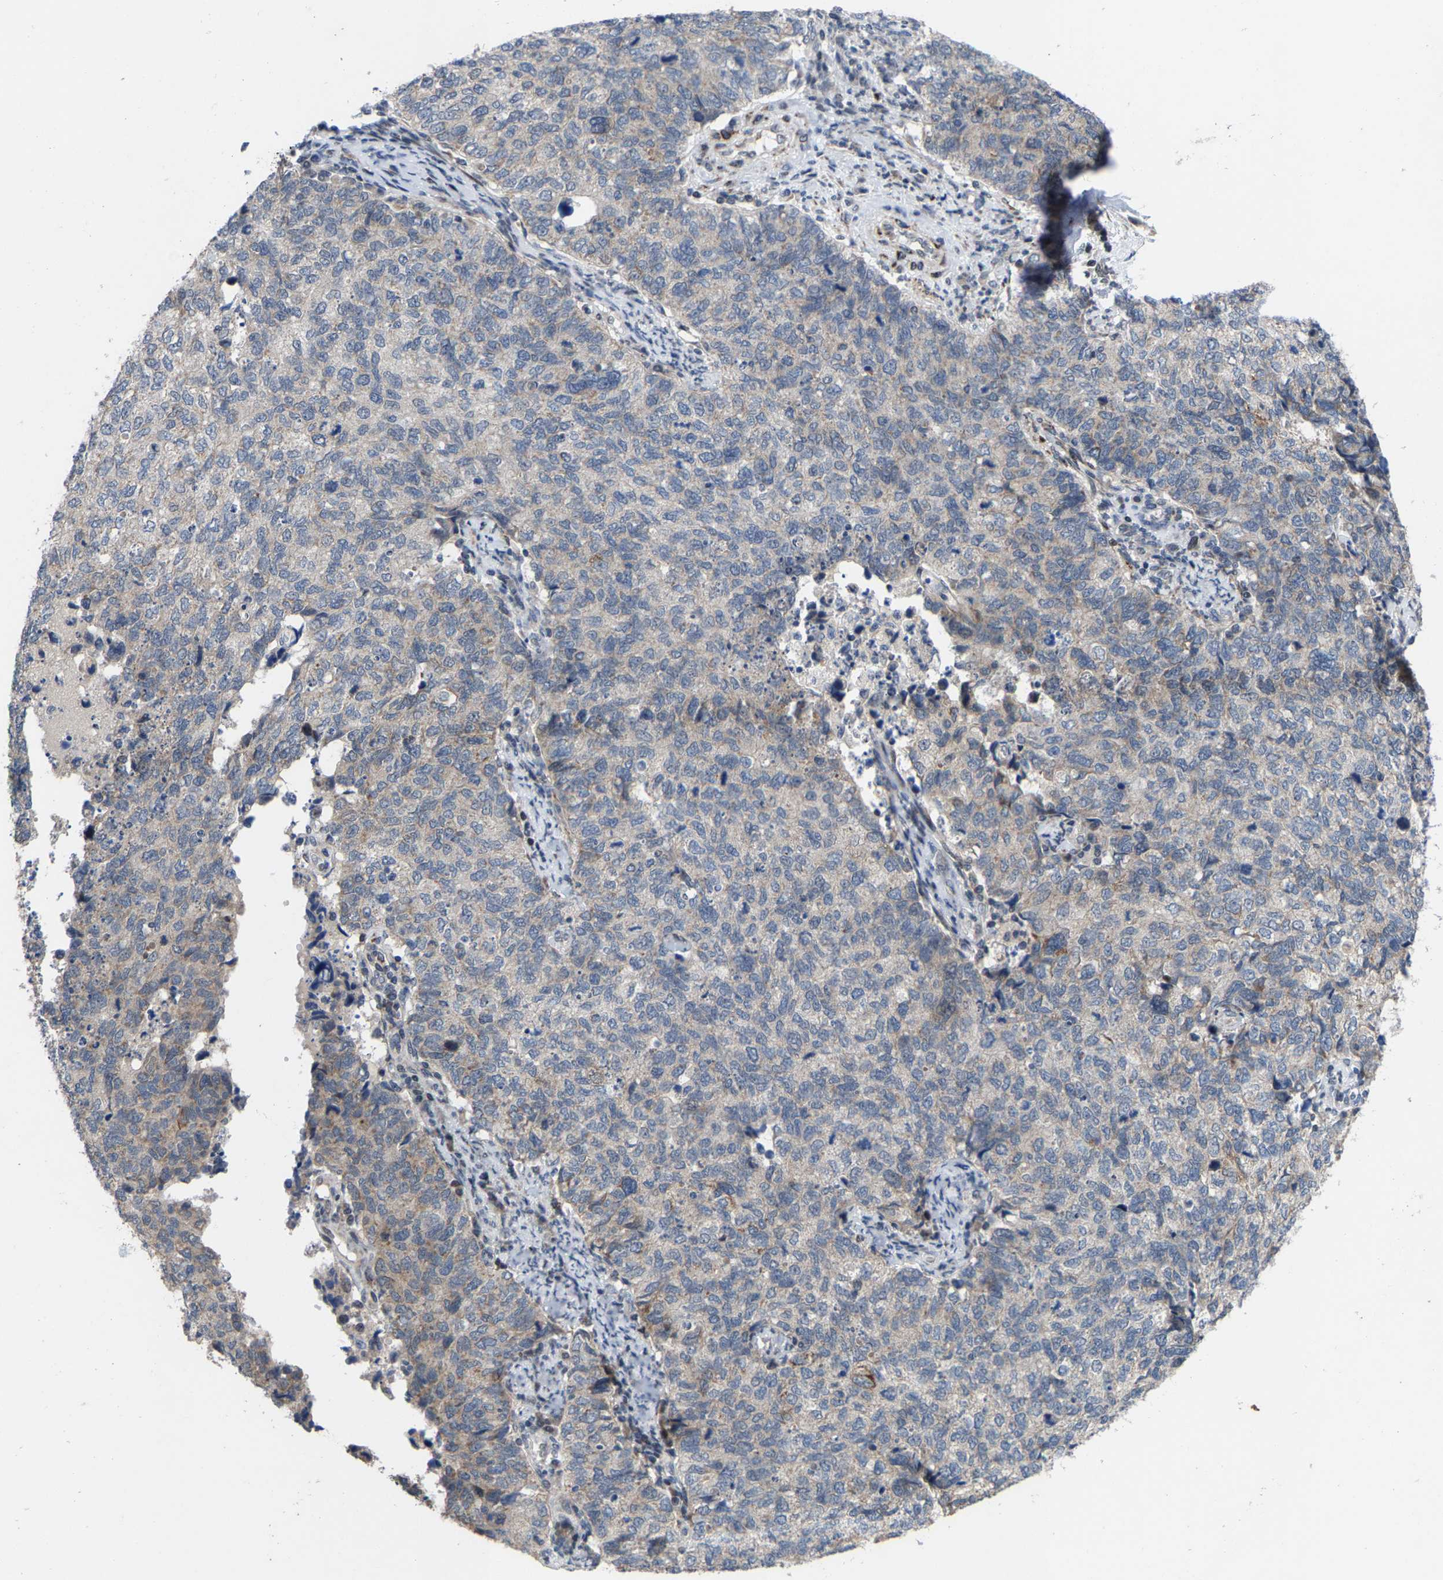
{"staining": {"intensity": "negative", "quantity": "none", "location": "none"}, "tissue": "cervical cancer", "cell_type": "Tumor cells", "image_type": "cancer", "snomed": [{"axis": "morphology", "description": "Squamous cell carcinoma, NOS"}, {"axis": "topography", "description": "Cervix"}], "caption": "Cervical cancer was stained to show a protein in brown. There is no significant staining in tumor cells.", "gene": "TDRKH", "patient": {"sex": "female", "age": 63}}